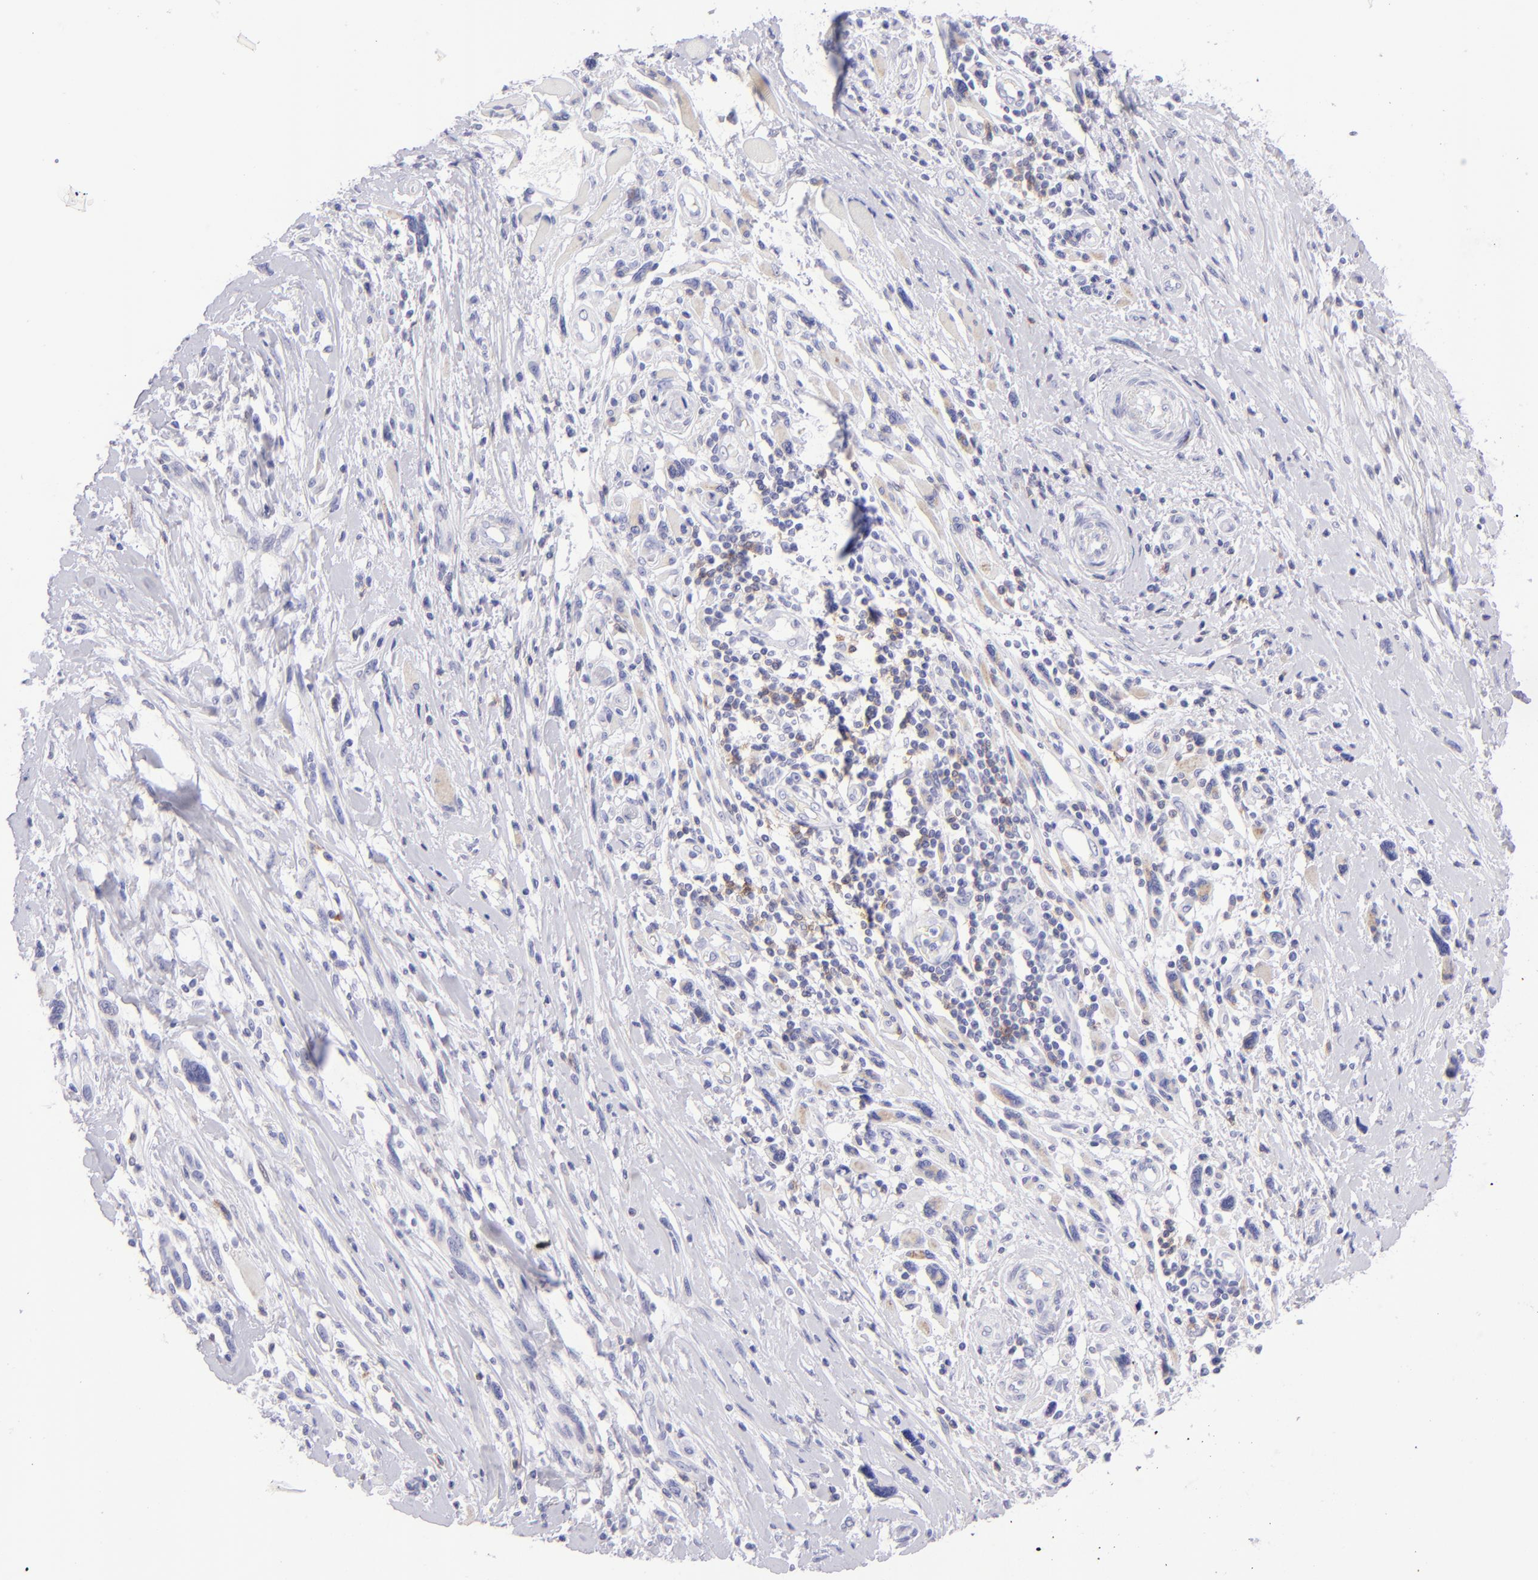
{"staining": {"intensity": "negative", "quantity": "none", "location": "none"}, "tissue": "melanoma", "cell_type": "Tumor cells", "image_type": "cancer", "snomed": [{"axis": "morphology", "description": "Malignant melanoma, NOS"}, {"axis": "topography", "description": "Skin"}], "caption": "The IHC histopathology image has no significant expression in tumor cells of melanoma tissue.", "gene": "CD69", "patient": {"sex": "male", "age": 91}}